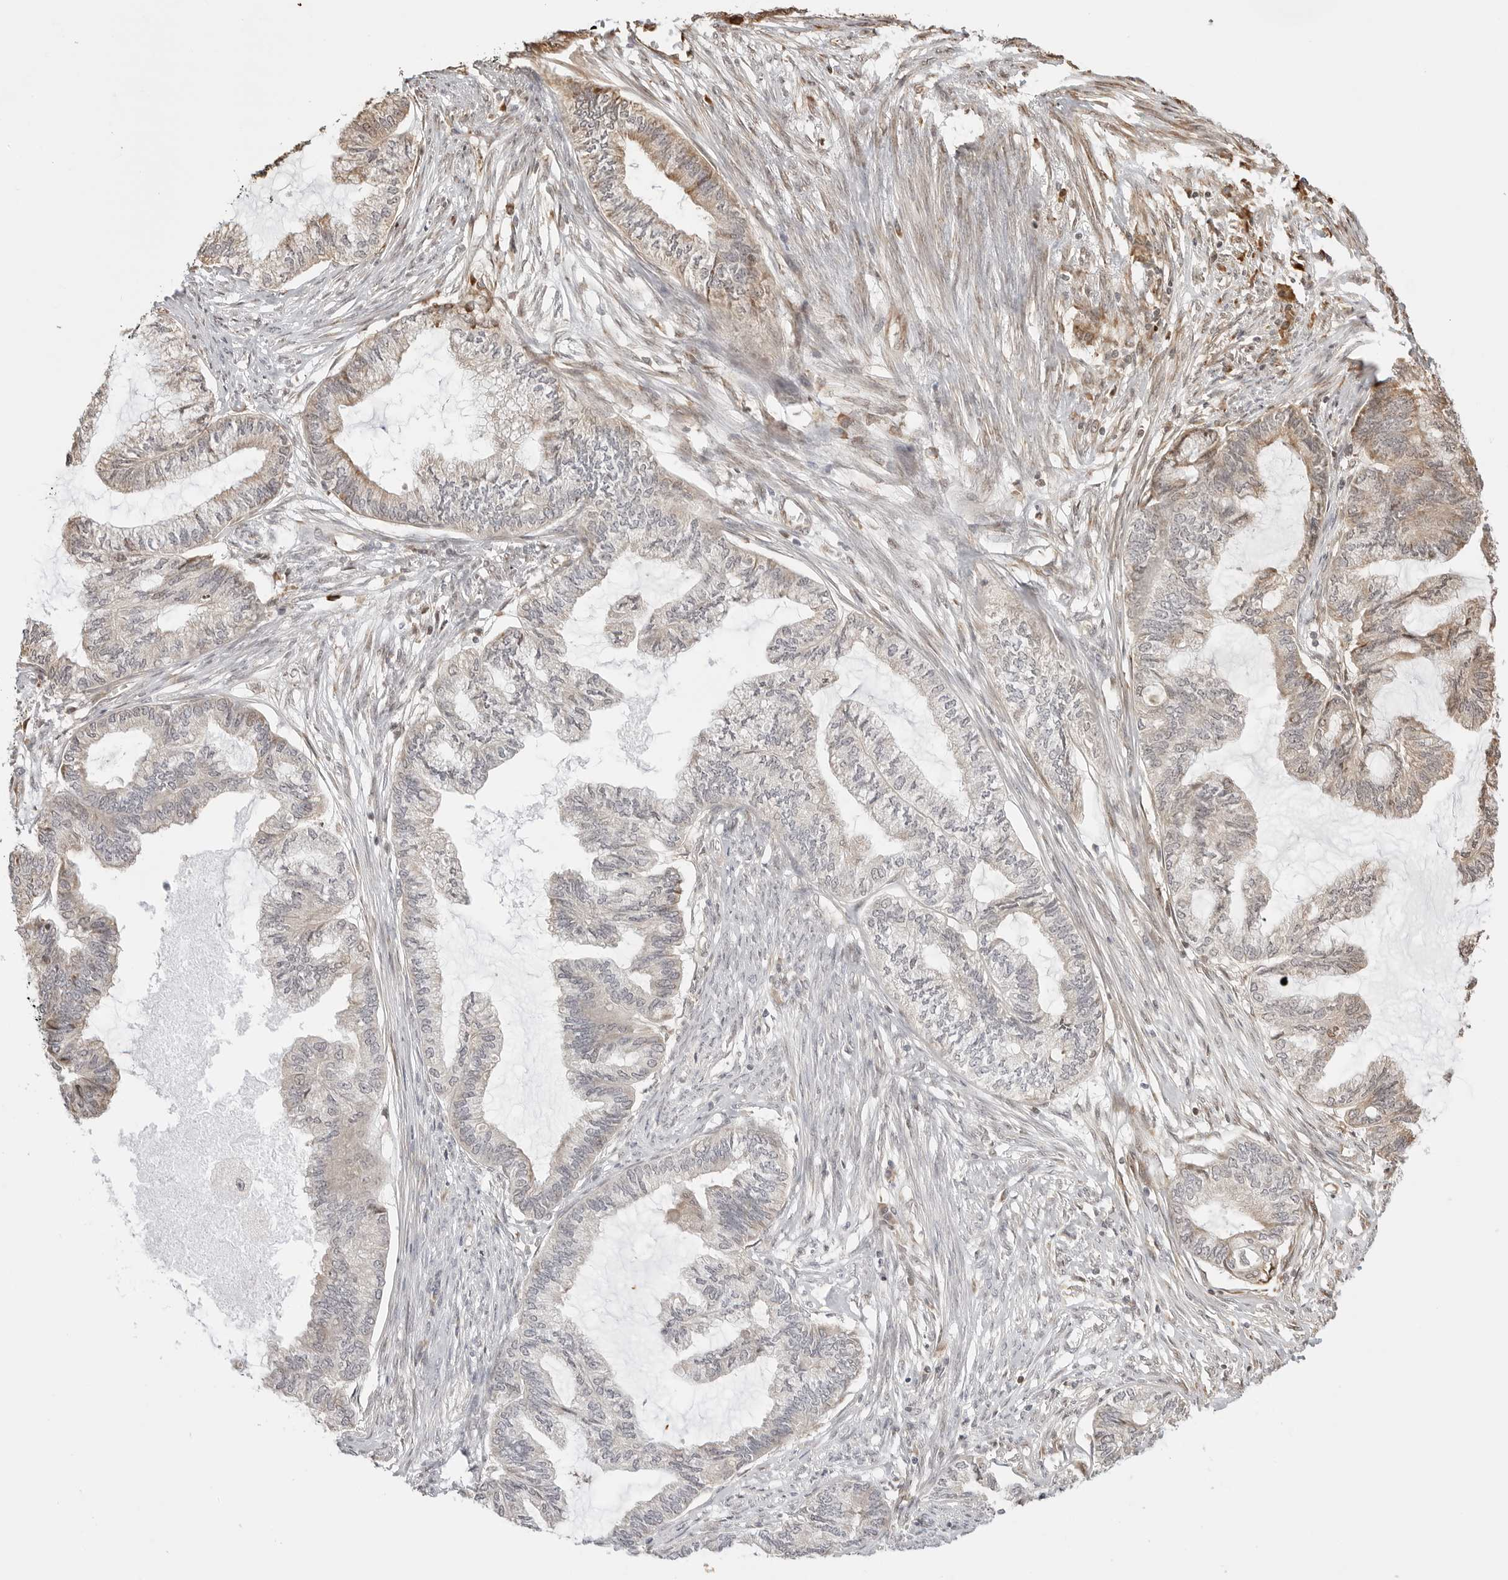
{"staining": {"intensity": "weak", "quantity": "<25%", "location": "cytoplasmic/membranous"}, "tissue": "endometrial cancer", "cell_type": "Tumor cells", "image_type": "cancer", "snomed": [{"axis": "morphology", "description": "Adenocarcinoma, NOS"}, {"axis": "topography", "description": "Endometrium"}], "caption": "A high-resolution histopathology image shows IHC staining of adenocarcinoma (endometrial), which exhibits no significant staining in tumor cells.", "gene": "FKBP14", "patient": {"sex": "female", "age": 86}}